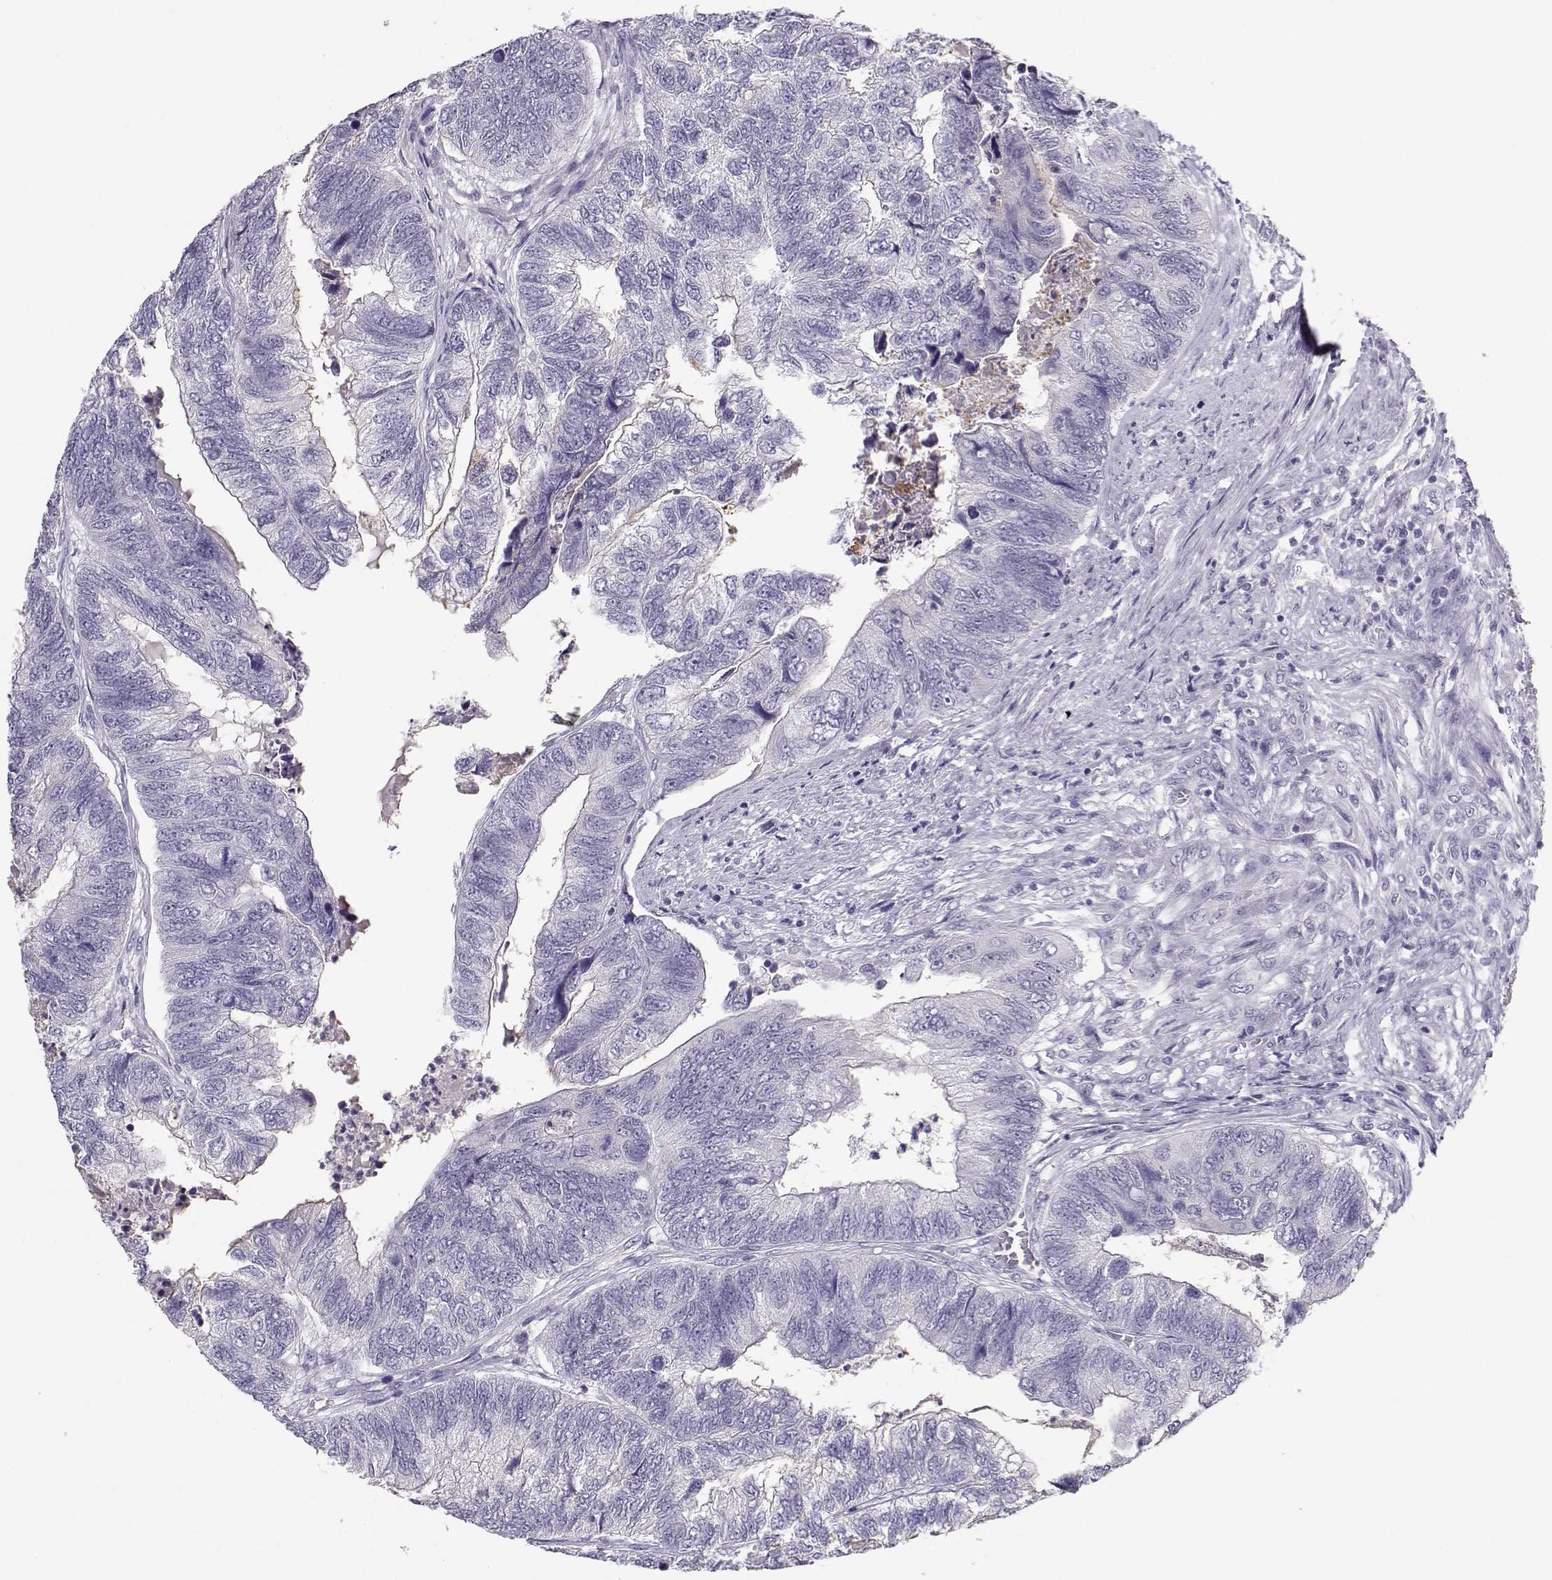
{"staining": {"intensity": "negative", "quantity": "none", "location": "none"}, "tissue": "colorectal cancer", "cell_type": "Tumor cells", "image_type": "cancer", "snomed": [{"axis": "morphology", "description": "Adenocarcinoma, NOS"}, {"axis": "topography", "description": "Colon"}], "caption": "The histopathology image displays no staining of tumor cells in colorectal cancer (adenocarcinoma).", "gene": "CFAP77", "patient": {"sex": "female", "age": 67}}